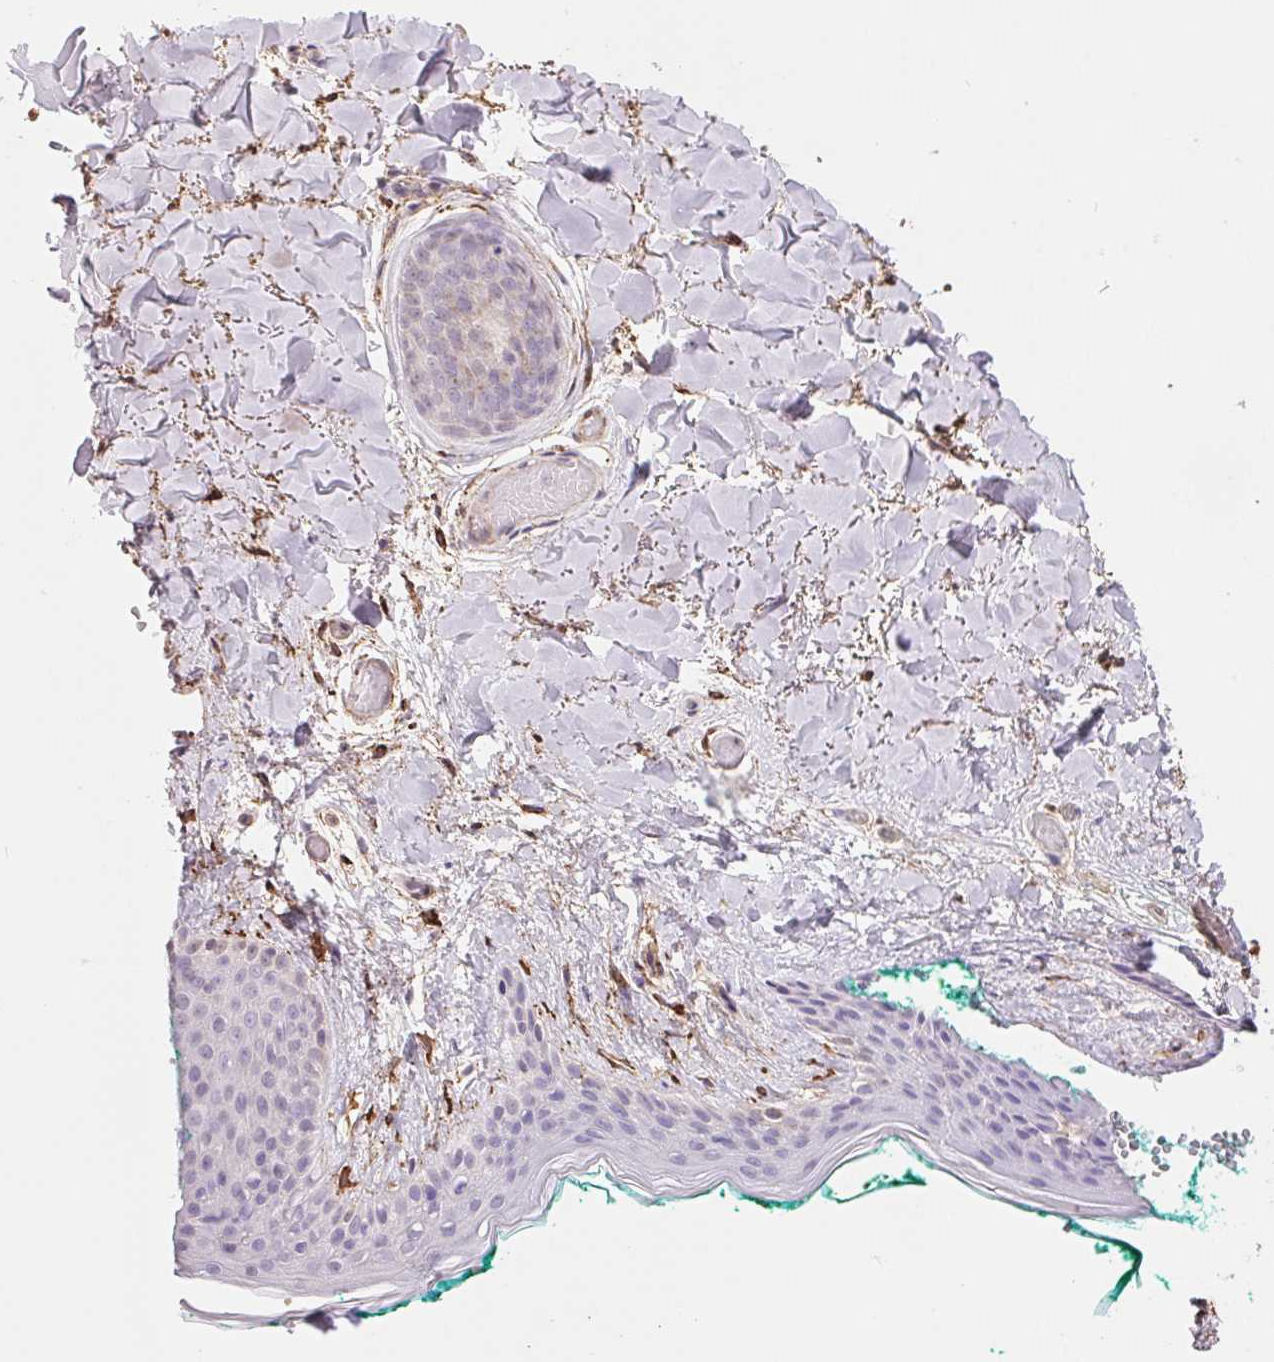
{"staining": {"intensity": "weak", "quantity": ">75%", "location": "cytoplasmic/membranous"}, "tissue": "skin", "cell_type": "Fibroblasts", "image_type": "normal", "snomed": [{"axis": "morphology", "description": "Normal tissue, NOS"}, {"axis": "topography", "description": "Skin"}], "caption": "Fibroblasts show low levels of weak cytoplasmic/membranous positivity in approximately >75% of cells in benign skin.", "gene": "FKBP10", "patient": {"sex": "female", "age": 34}}